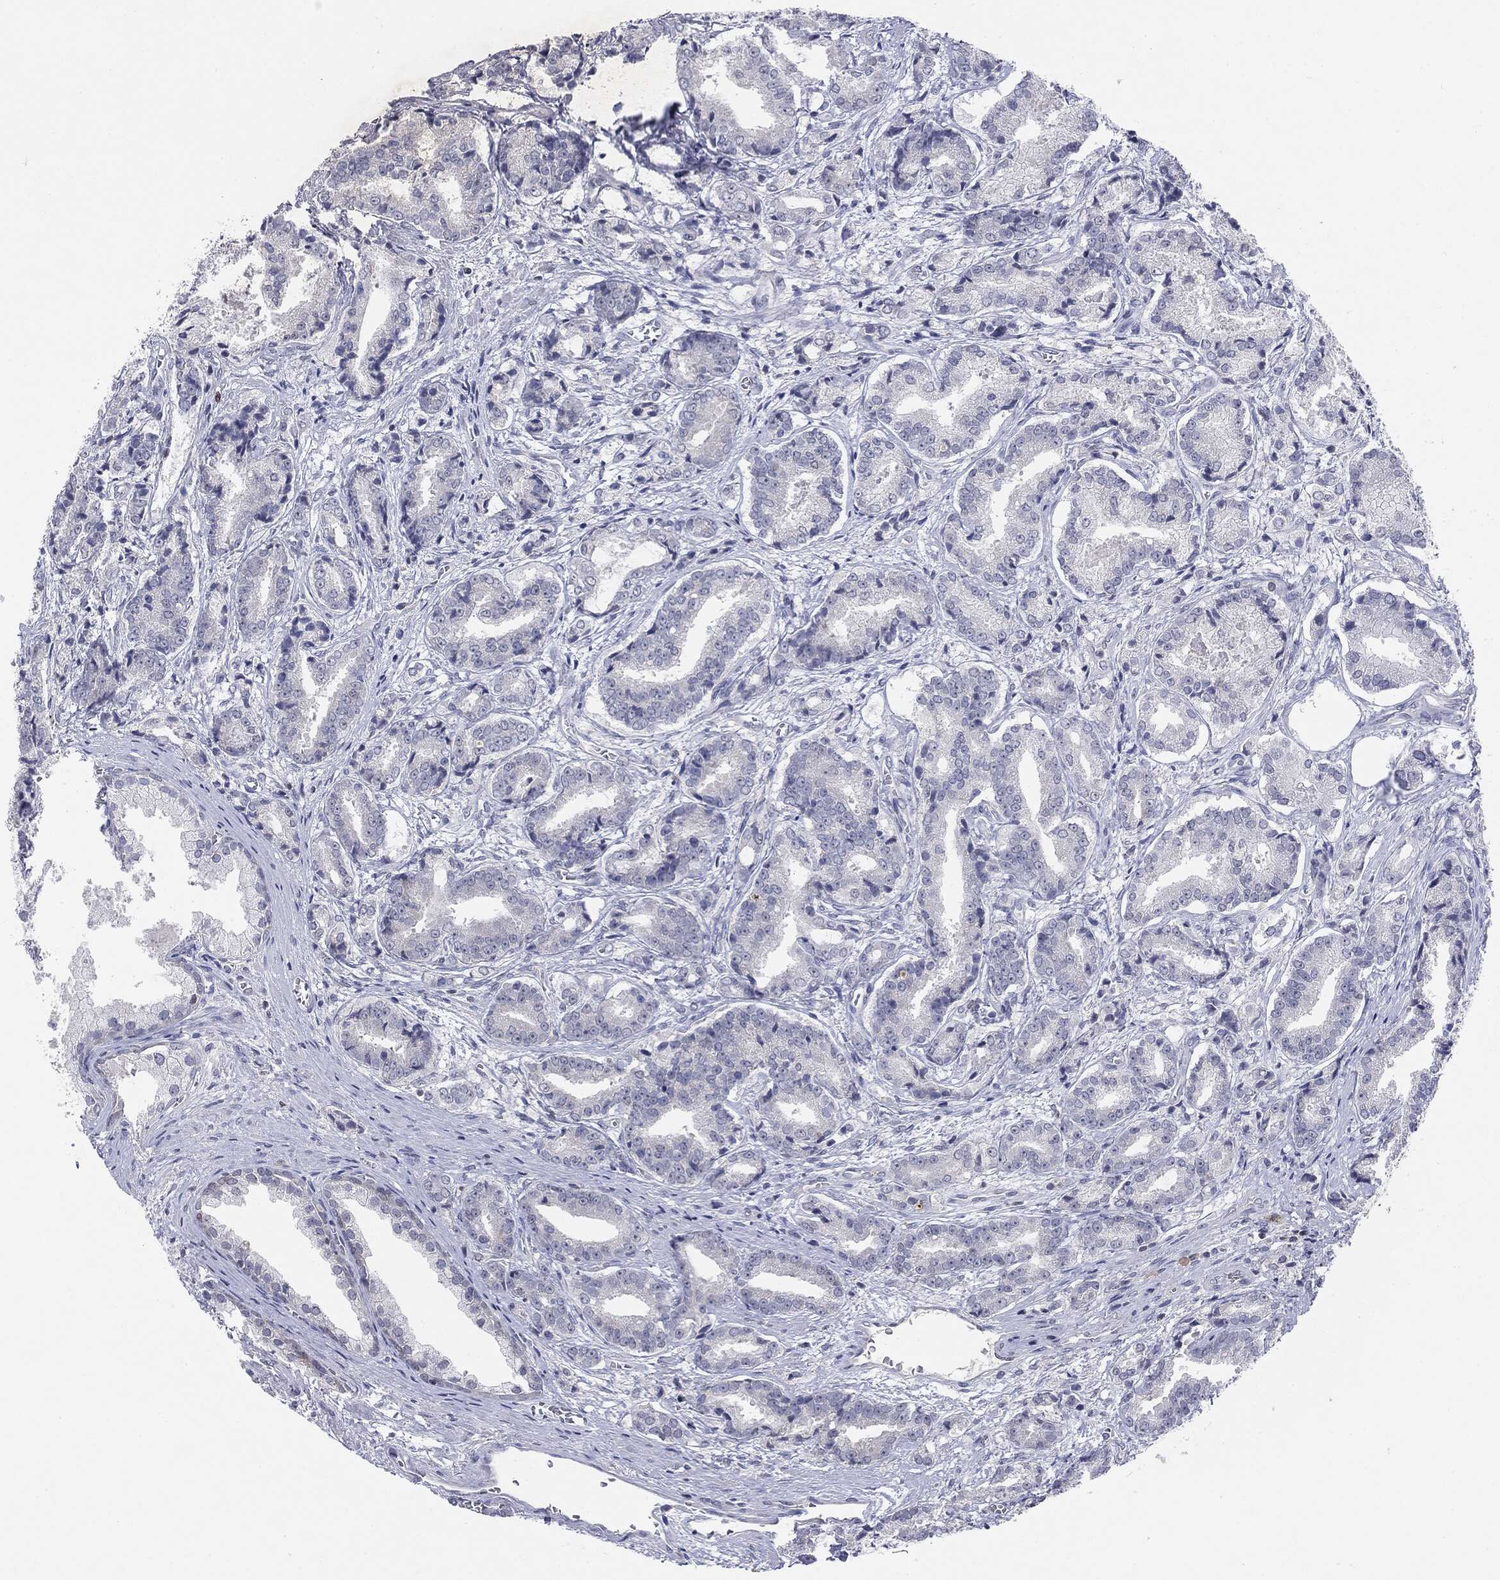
{"staining": {"intensity": "negative", "quantity": "none", "location": "none"}, "tissue": "prostate cancer", "cell_type": "Tumor cells", "image_type": "cancer", "snomed": [{"axis": "morphology", "description": "Adenocarcinoma, High grade"}, {"axis": "topography", "description": "Prostate and seminal vesicle, NOS"}], "caption": "IHC photomicrograph of high-grade adenocarcinoma (prostate) stained for a protein (brown), which demonstrates no staining in tumor cells.", "gene": "KIF2C", "patient": {"sex": "male", "age": 61}}